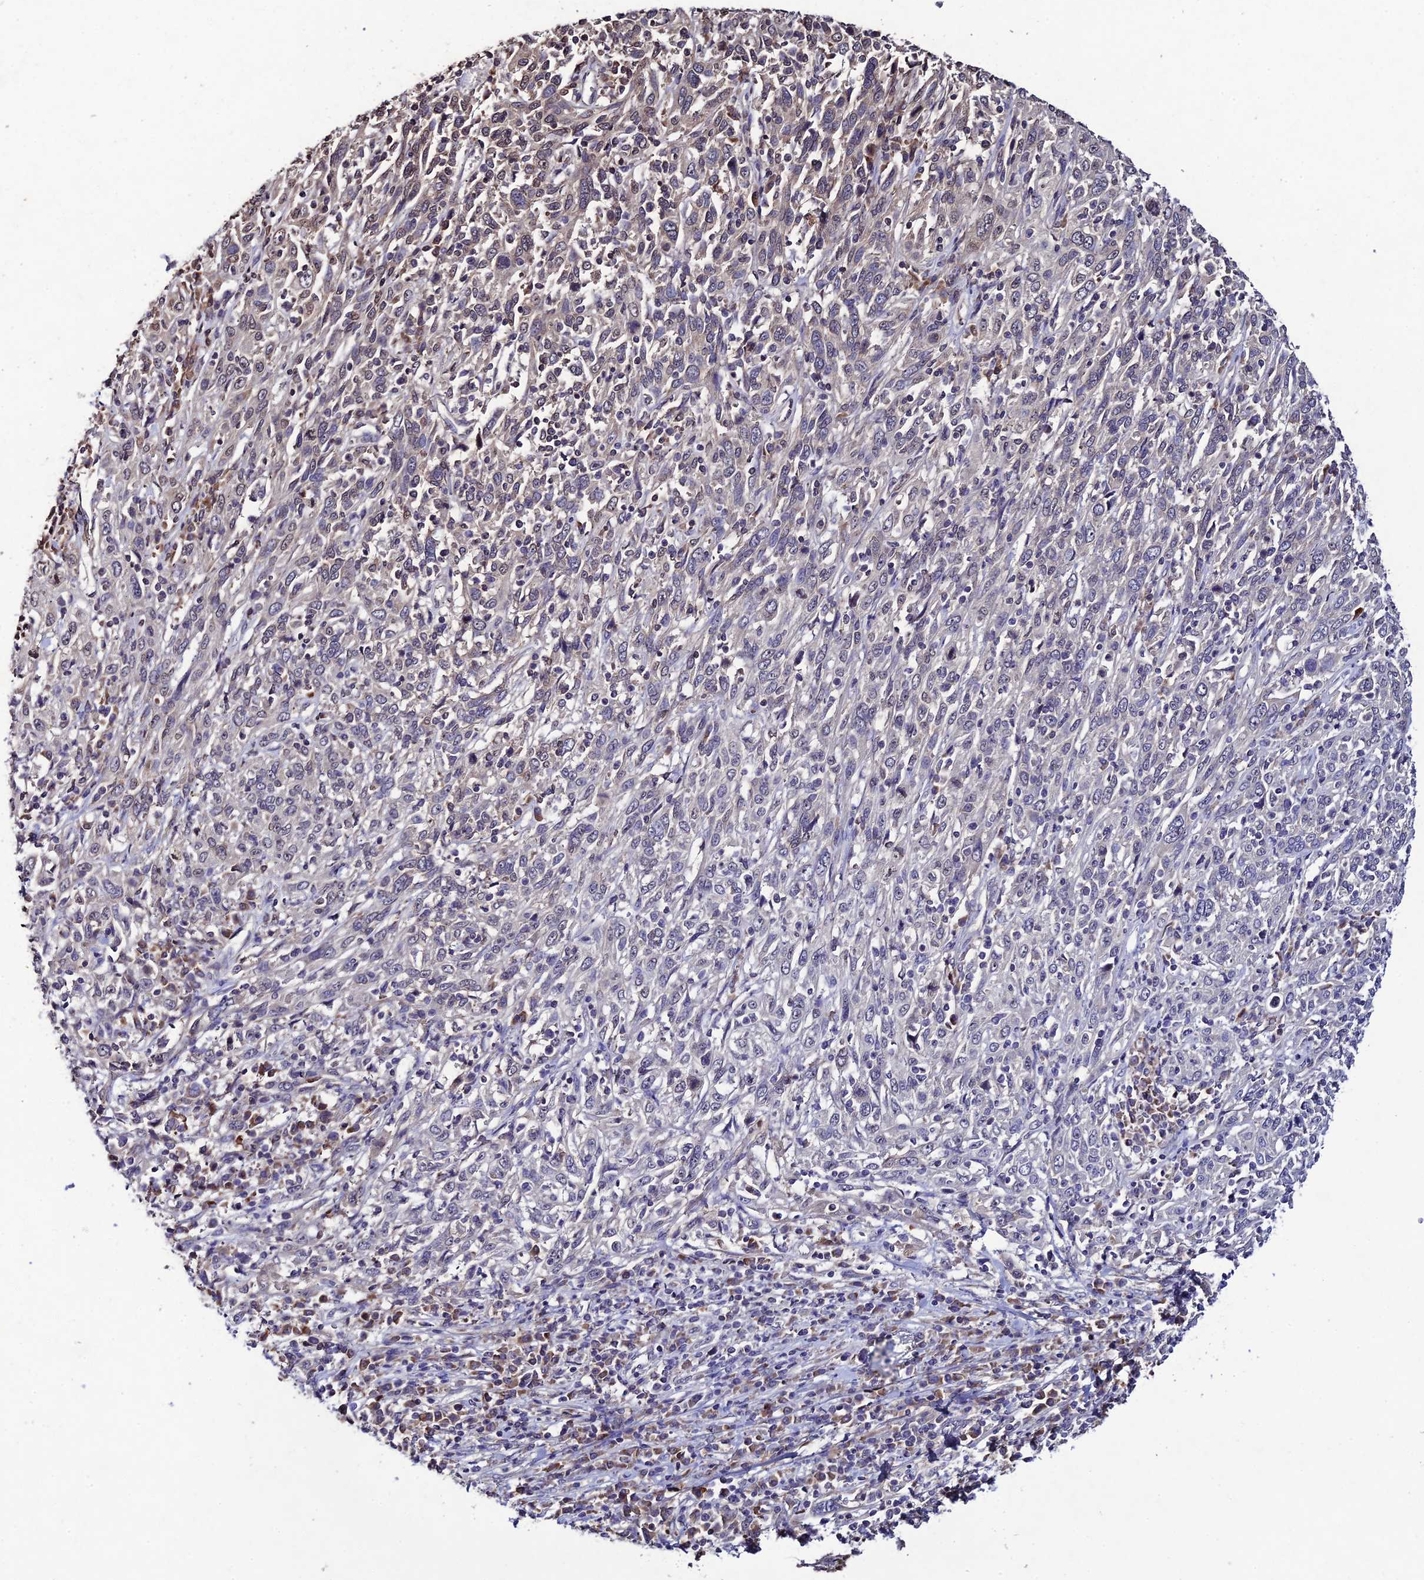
{"staining": {"intensity": "negative", "quantity": "none", "location": "none"}, "tissue": "cervical cancer", "cell_type": "Tumor cells", "image_type": "cancer", "snomed": [{"axis": "morphology", "description": "Squamous cell carcinoma, NOS"}, {"axis": "topography", "description": "Cervix"}], "caption": "This micrograph is of squamous cell carcinoma (cervical) stained with immunohistochemistry to label a protein in brown with the nuclei are counter-stained blue. There is no positivity in tumor cells.", "gene": "CHST5", "patient": {"sex": "female", "age": 46}}